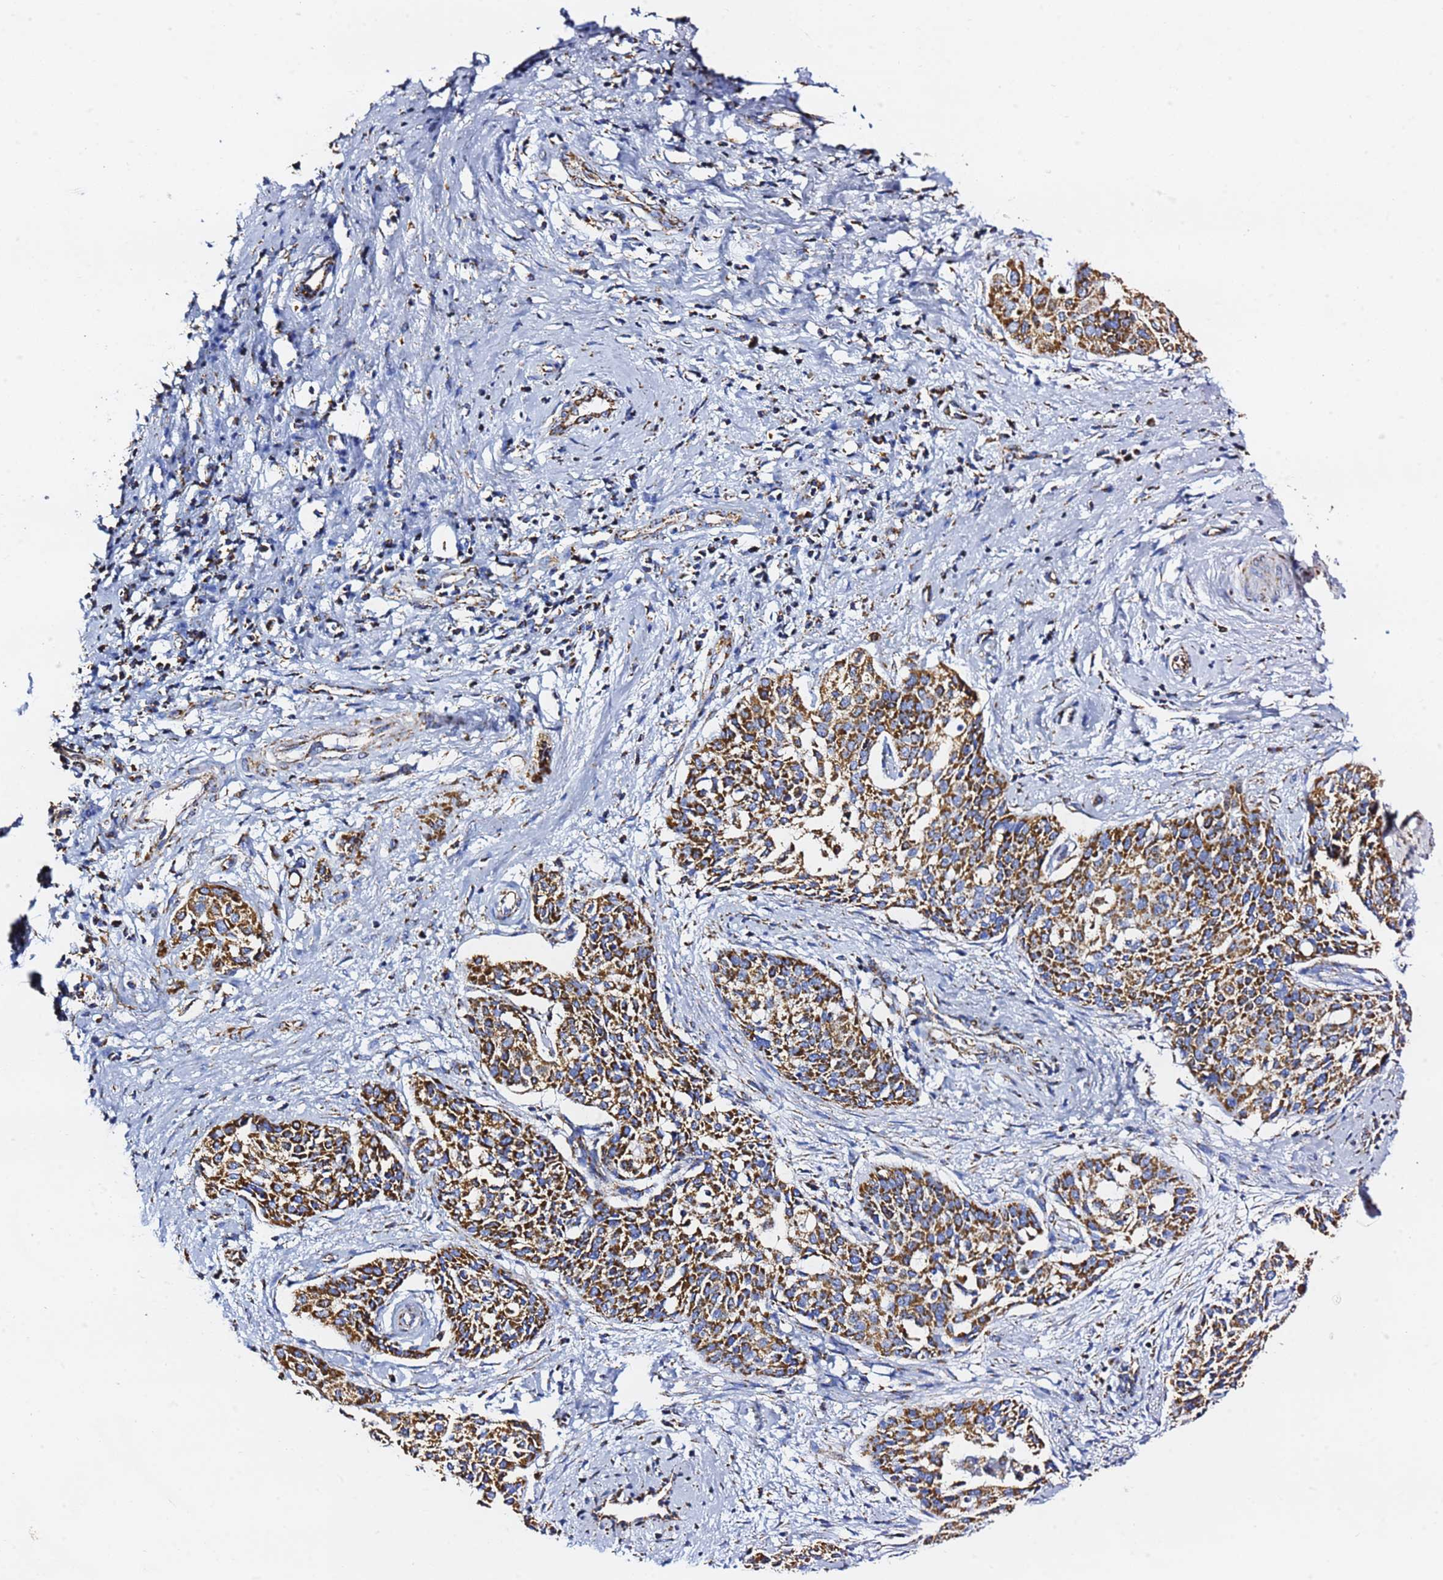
{"staining": {"intensity": "strong", "quantity": ">75%", "location": "cytoplasmic/membranous"}, "tissue": "cervical cancer", "cell_type": "Tumor cells", "image_type": "cancer", "snomed": [{"axis": "morphology", "description": "Squamous cell carcinoma, NOS"}, {"axis": "topography", "description": "Cervix"}], "caption": "Immunohistochemistry (IHC) of human squamous cell carcinoma (cervical) demonstrates high levels of strong cytoplasmic/membranous staining in about >75% of tumor cells.", "gene": "PHB2", "patient": {"sex": "female", "age": 44}}